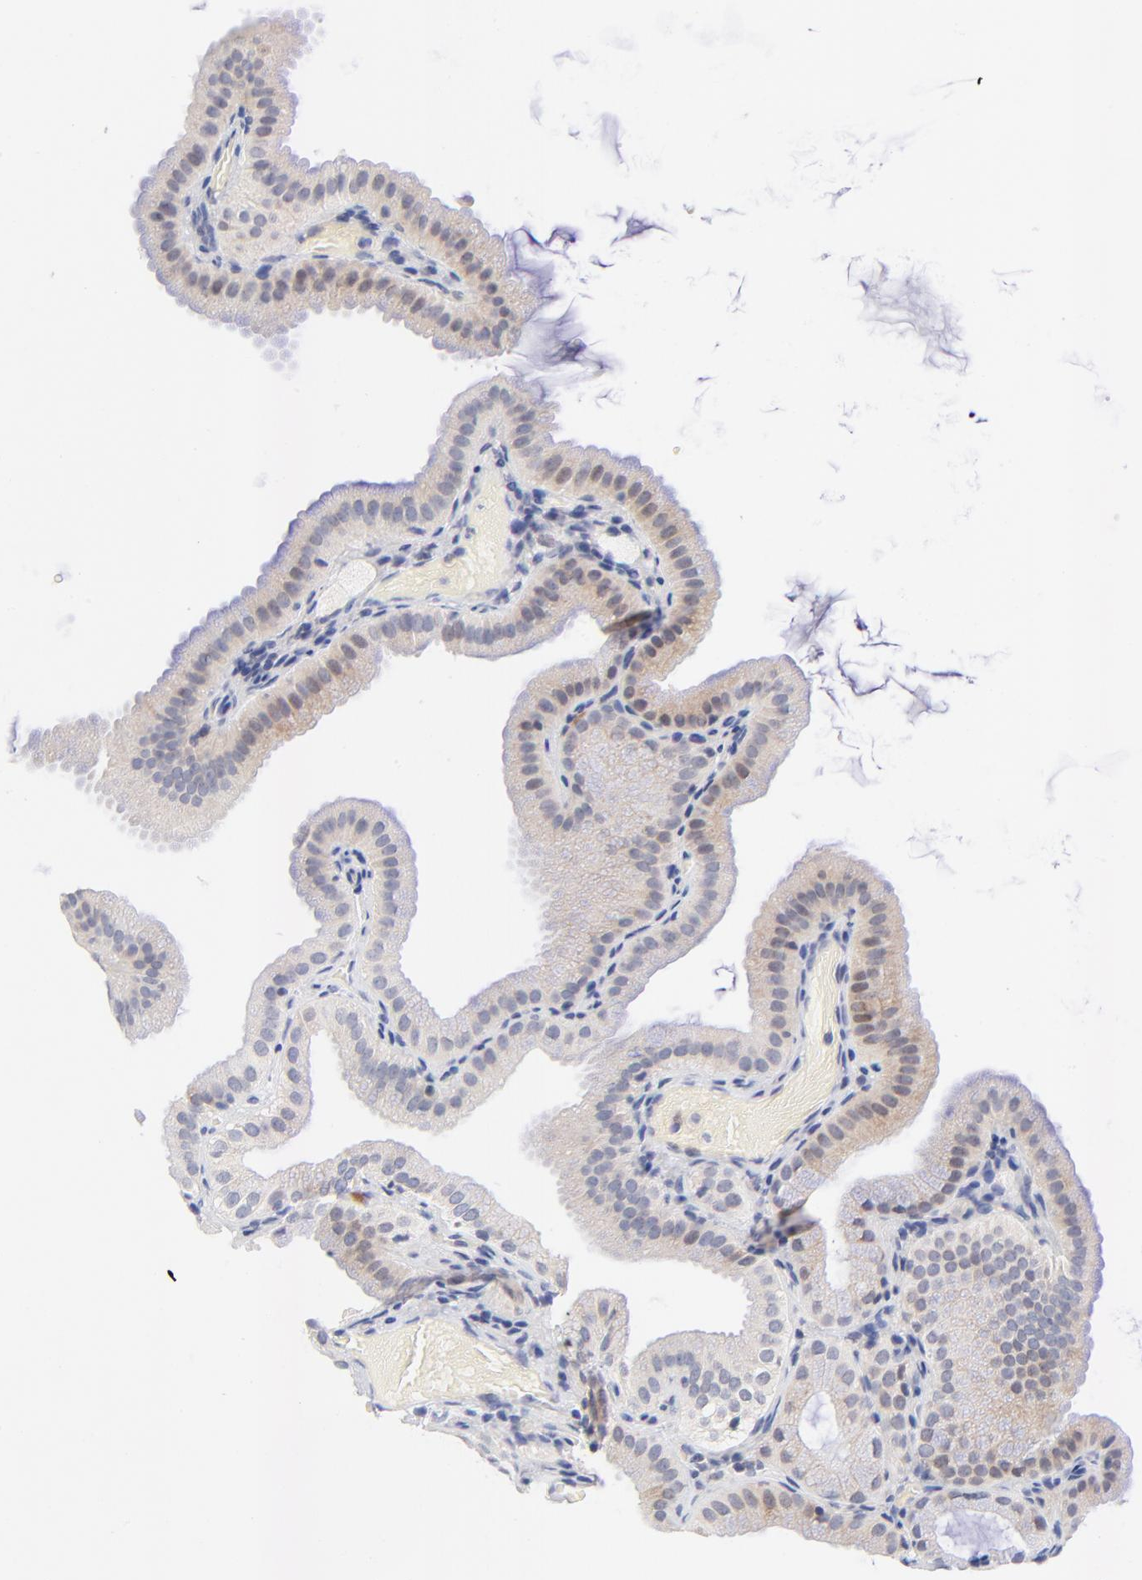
{"staining": {"intensity": "moderate", "quantity": ">75%", "location": "cytoplasmic/membranous"}, "tissue": "gallbladder", "cell_type": "Glandular cells", "image_type": "normal", "snomed": [{"axis": "morphology", "description": "Normal tissue, NOS"}, {"axis": "topography", "description": "Gallbladder"}], "caption": "A micrograph of human gallbladder stained for a protein reveals moderate cytoplasmic/membranous brown staining in glandular cells. (Stains: DAB (3,3'-diaminobenzidine) in brown, nuclei in blue, Microscopy: brightfield microscopy at high magnification).", "gene": "AFF2", "patient": {"sex": "female", "age": 63}}